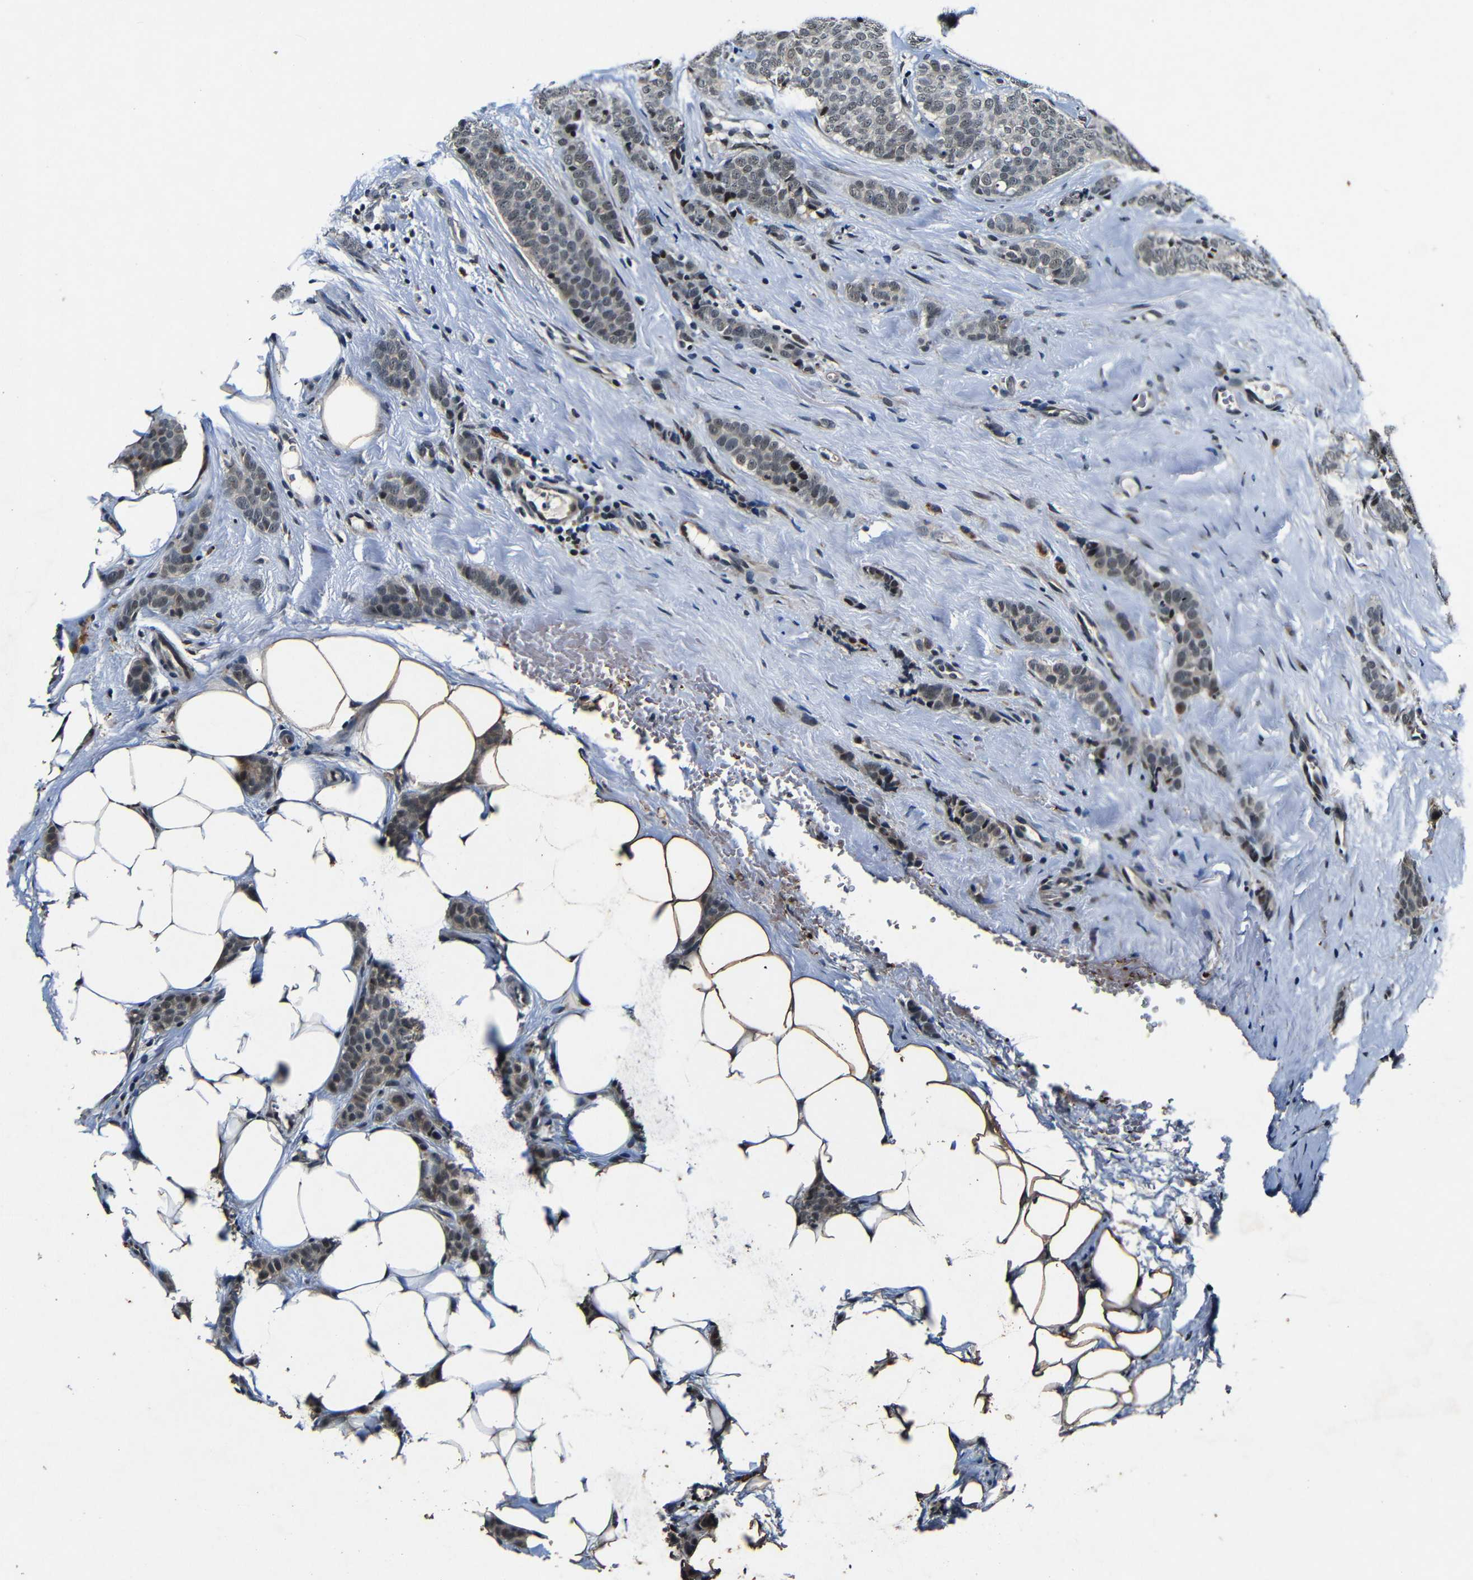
{"staining": {"intensity": "weak", "quantity": ">75%", "location": "nuclear"}, "tissue": "breast cancer", "cell_type": "Tumor cells", "image_type": "cancer", "snomed": [{"axis": "morphology", "description": "Lobular carcinoma"}, {"axis": "topography", "description": "Skin"}, {"axis": "topography", "description": "Breast"}], "caption": "Immunohistochemical staining of lobular carcinoma (breast) displays low levels of weak nuclear expression in approximately >75% of tumor cells.", "gene": "FOXD4", "patient": {"sex": "female", "age": 46}}